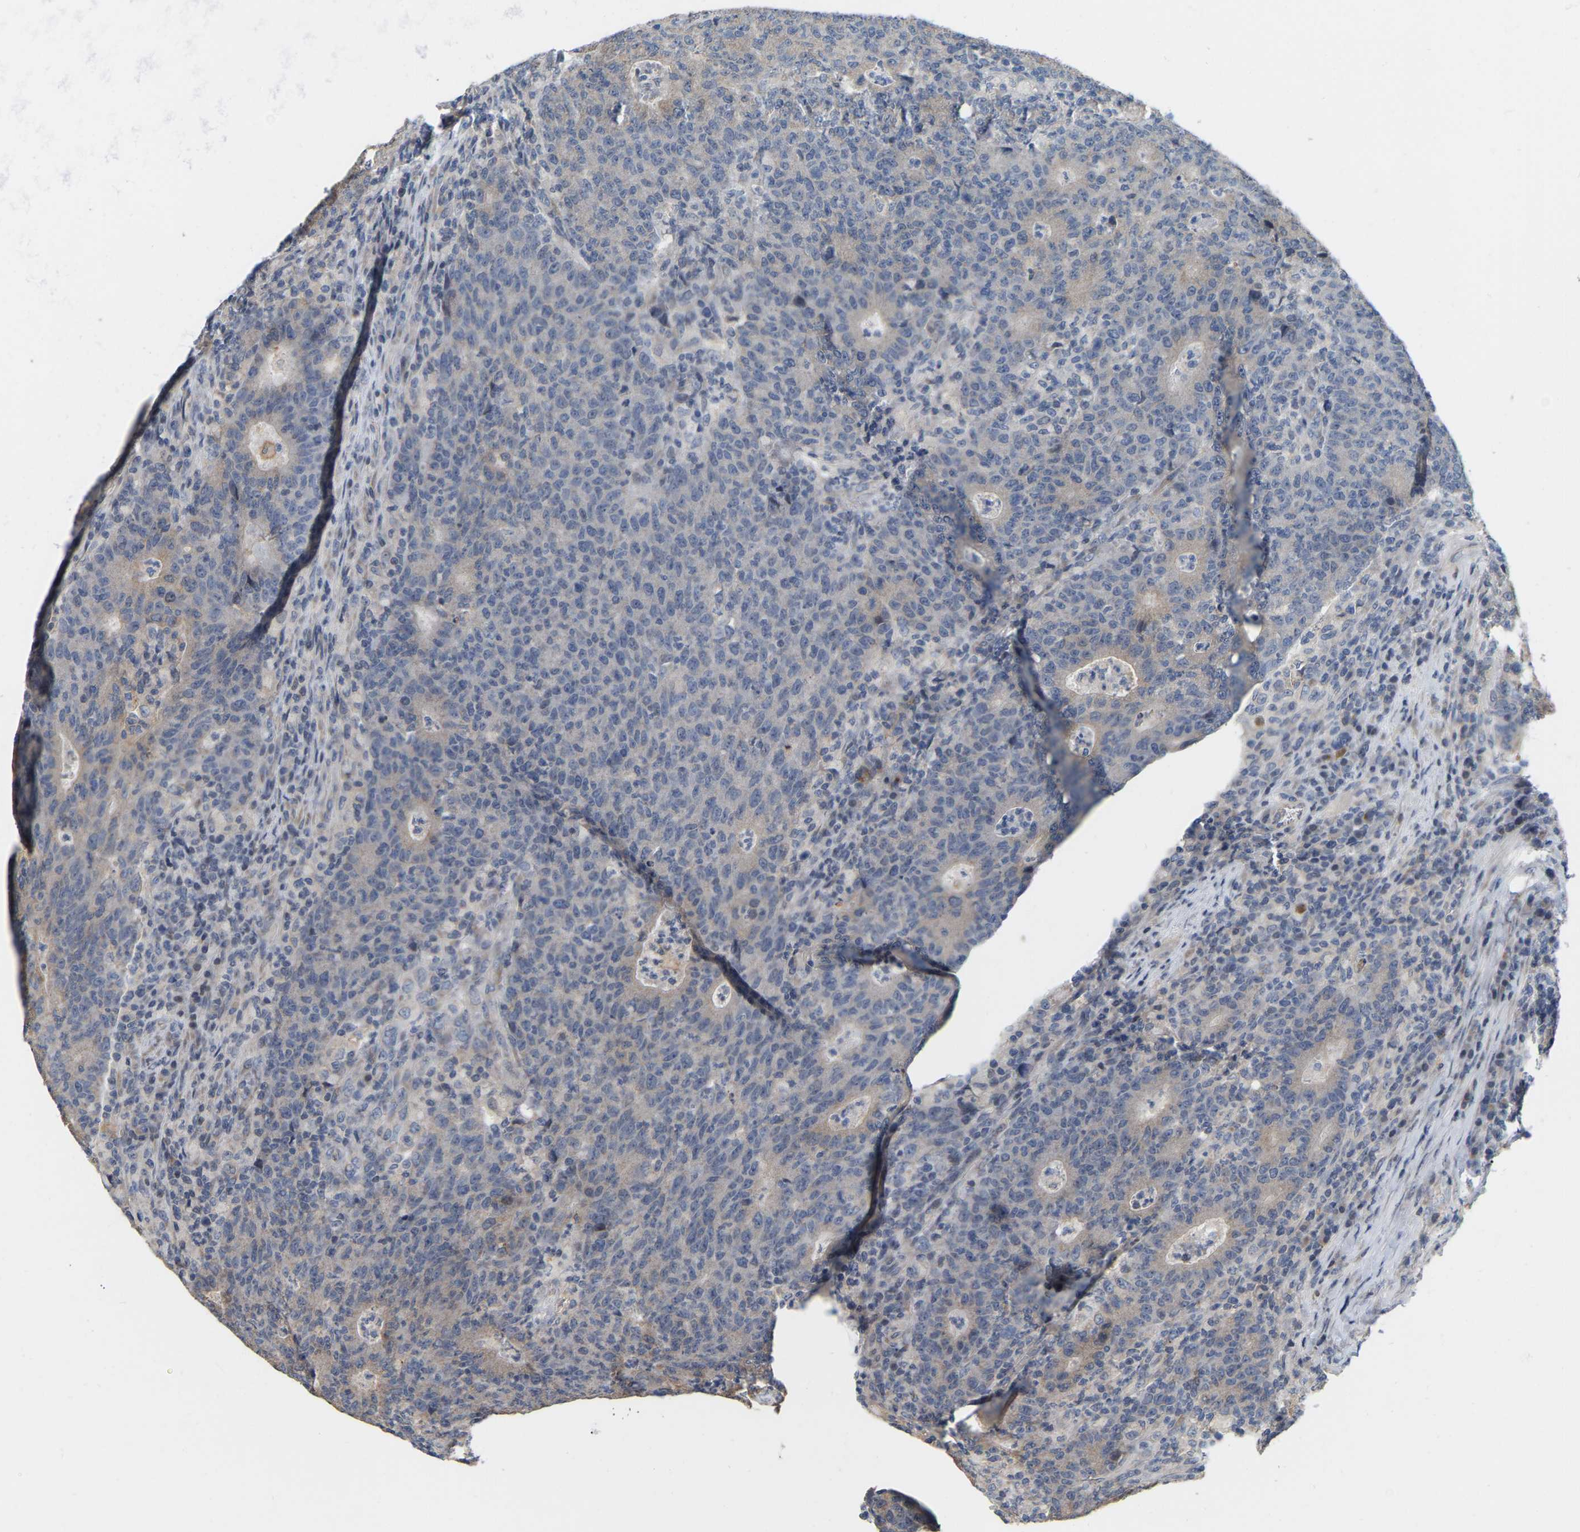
{"staining": {"intensity": "weak", "quantity": "<25%", "location": "cytoplasmic/membranous"}, "tissue": "colorectal cancer", "cell_type": "Tumor cells", "image_type": "cancer", "snomed": [{"axis": "morphology", "description": "Adenocarcinoma, NOS"}, {"axis": "topography", "description": "Colon"}], "caption": "Photomicrograph shows no significant protein positivity in tumor cells of colorectal cancer (adenocarcinoma).", "gene": "SSH1", "patient": {"sex": "female", "age": 75}}